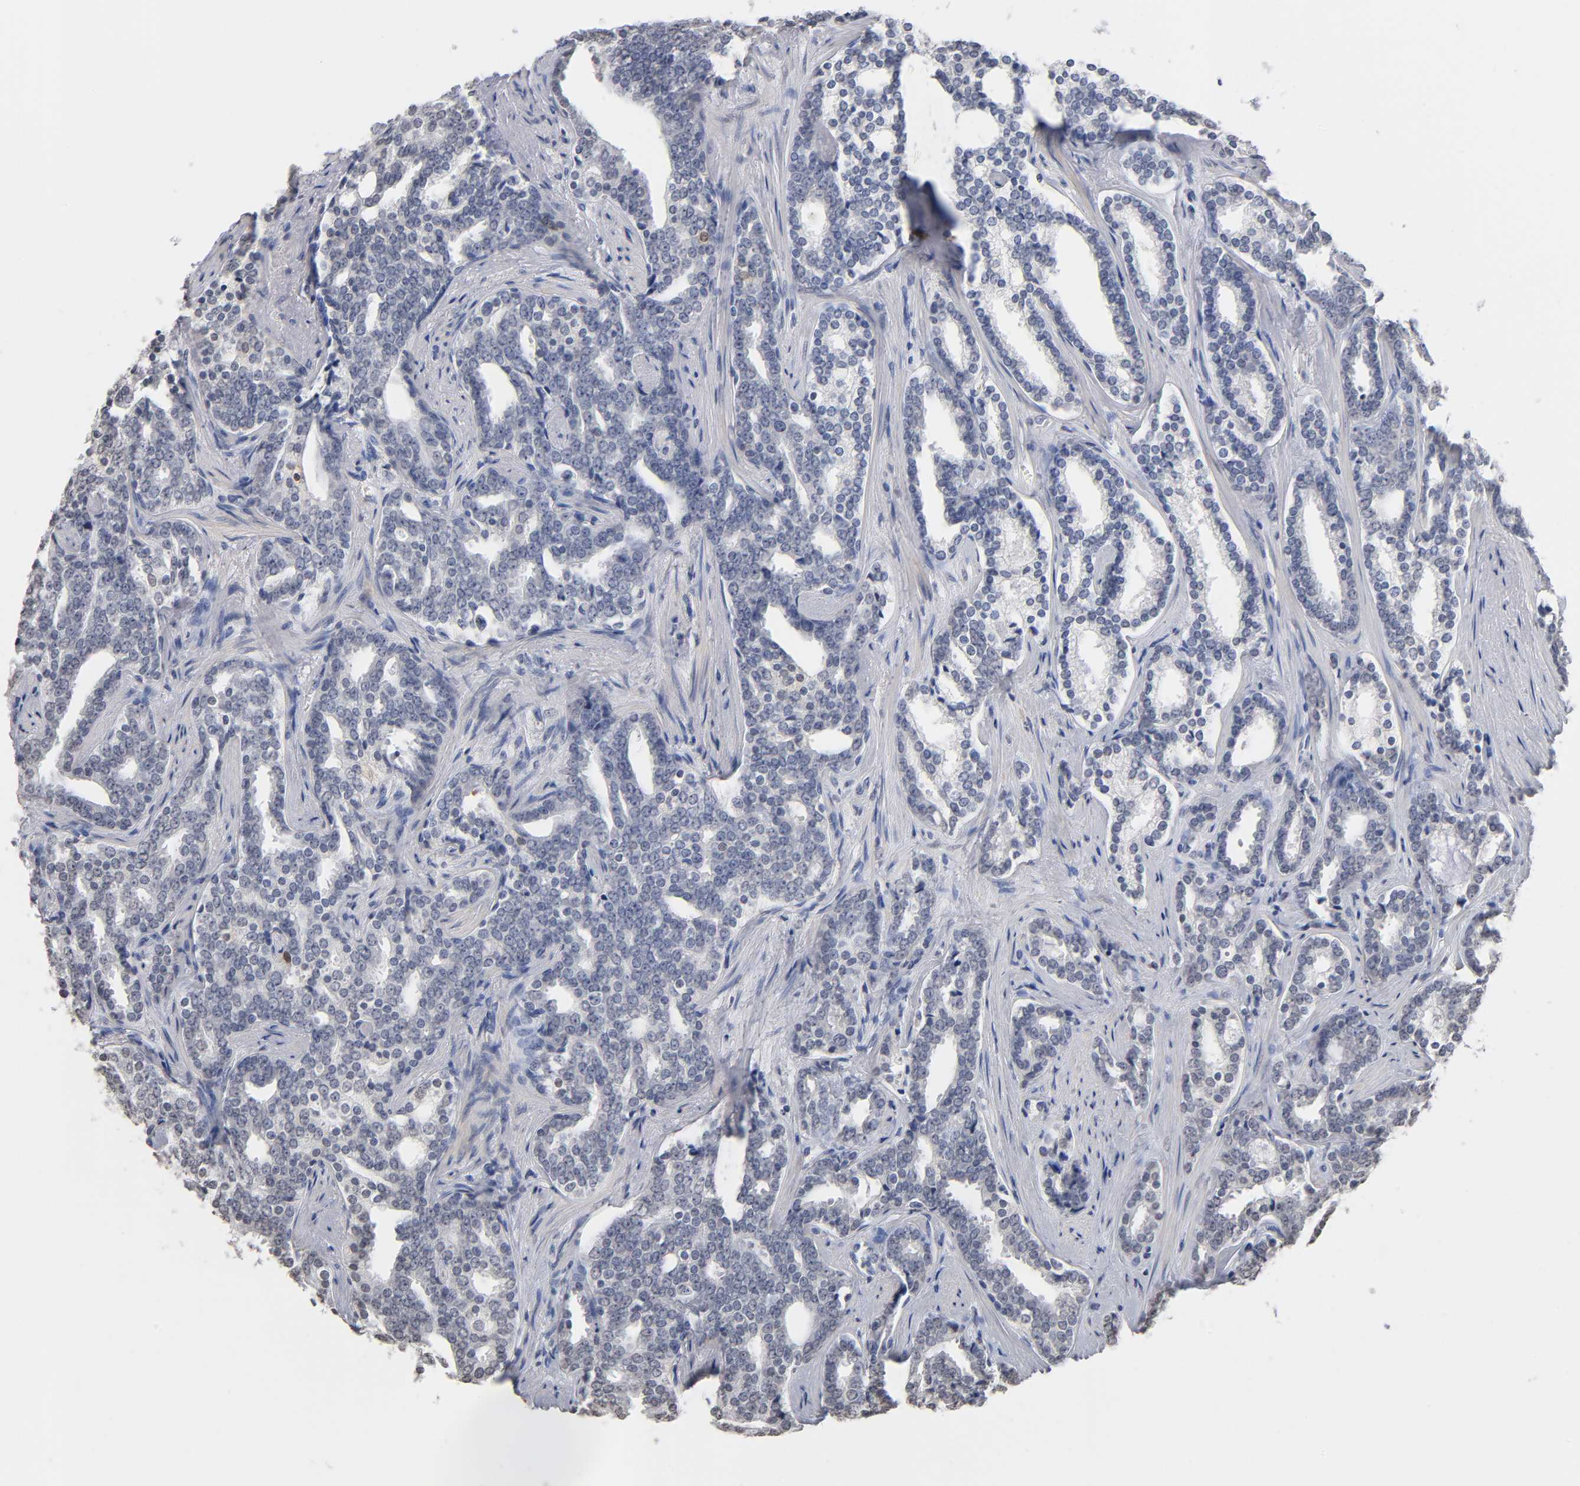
{"staining": {"intensity": "weak", "quantity": "<25%", "location": "nuclear"}, "tissue": "prostate cancer", "cell_type": "Tumor cells", "image_type": "cancer", "snomed": [{"axis": "morphology", "description": "Adenocarcinoma, High grade"}, {"axis": "topography", "description": "Prostate"}], "caption": "Tumor cells show no significant protein expression in prostate adenocarcinoma (high-grade).", "gene": "CRABP2", "patient": {"sex": "male", "age": 67}}